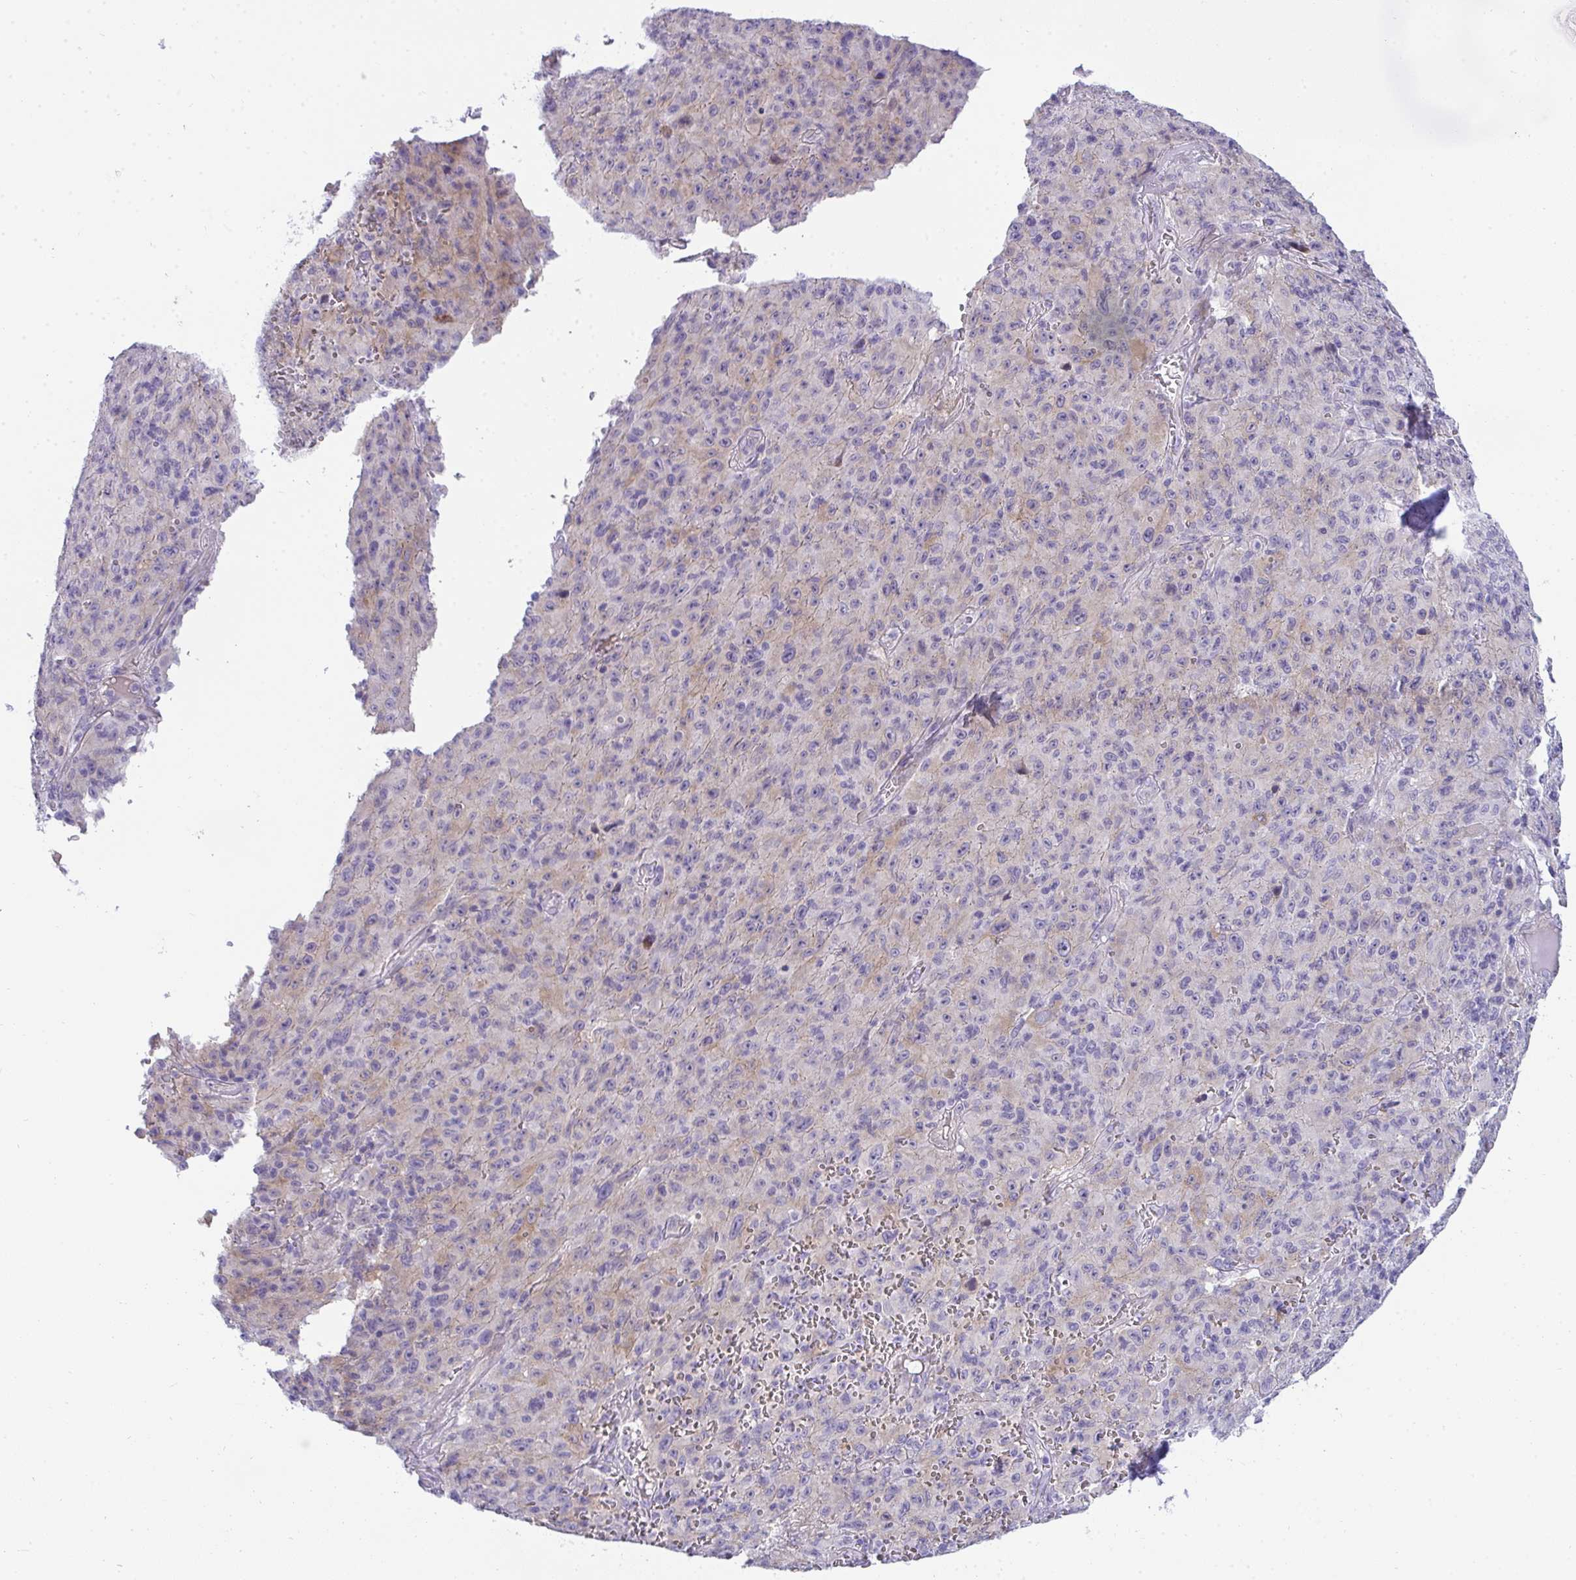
{"staining": {"intensity": "negative", "quantity": "none", "location": "none"}, "tissue": "melanoma", "cell_type": "Tumor cells", "image_type": "cancer", "snomed": [{"axis": "morphology", "description": "Malignant melanoma, NOS"}, {"axis": "topography", "description": "Skin"}], "caption": "Melanoma was stained to show a protein in brown. There is no significant expression in tumor cells. (DAB immunohistochemistry (IHC), high magnification).", "gene": "AK5", "patient": {"sex": "male", "age": 46}}